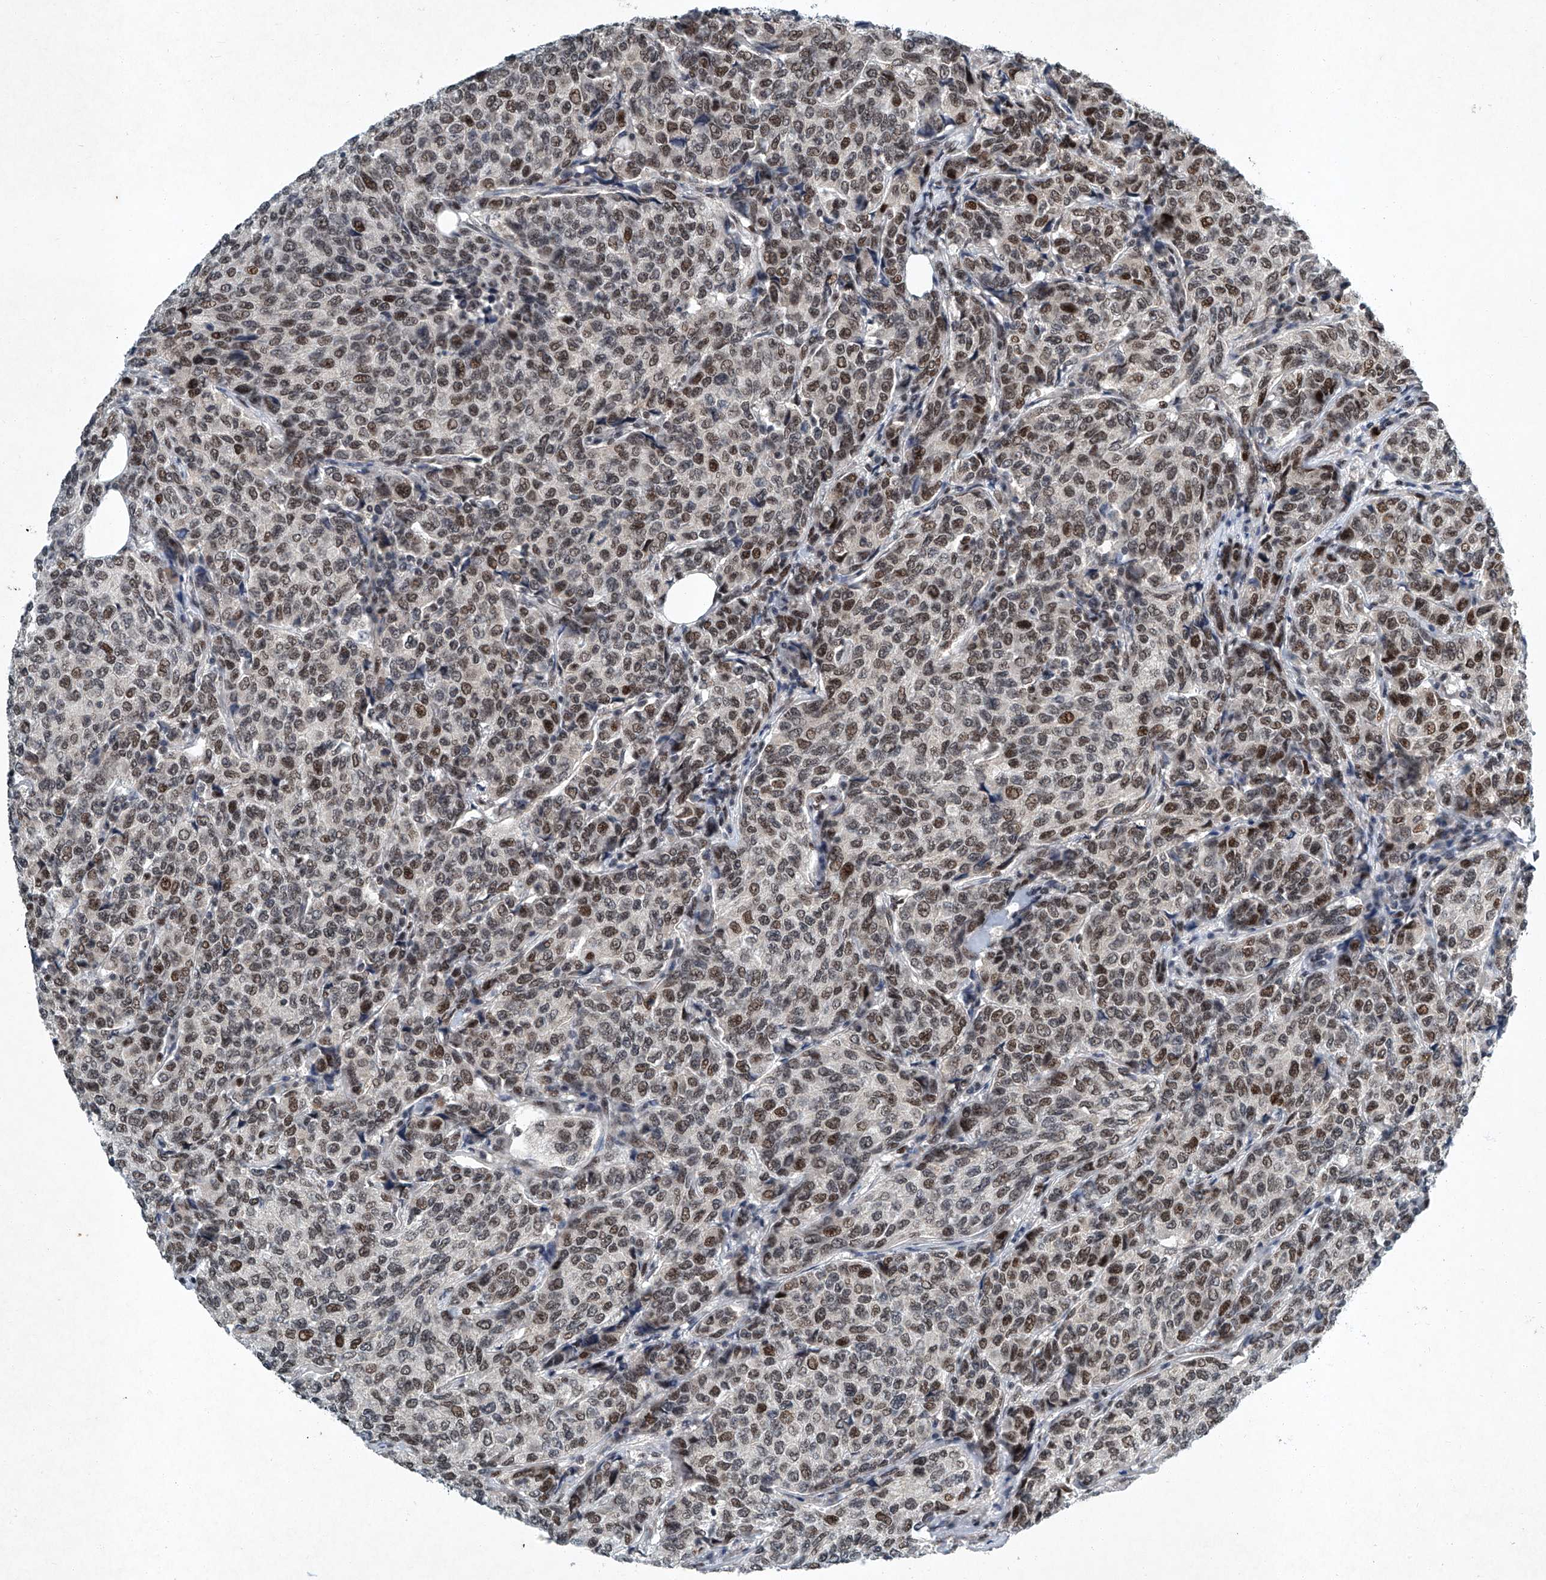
{"staining": {"intensity": "moderate", "quantity": ">75%", "location": "nuclear"}, "tissue": "breast cancer", "cell_type": "Tumor cells", "image_type": "cancer", "snomed": [{"axis": "morphology", "description": "Duct carcinoma"}, {"axis": "topography", "description": "Breast"}], "caption": "Protein expression analysis of breast cancer (infiltrating ductal carcinoma) exhibits moderate nuclear staining in about >75% of tumor cells. The staining was performed using DAB, with brown indicating positive protein expression. Nuclei are stained blue with hematoxylin.", "gene": "TFDP1", "patient": {"sex": "female", "age": 55}}